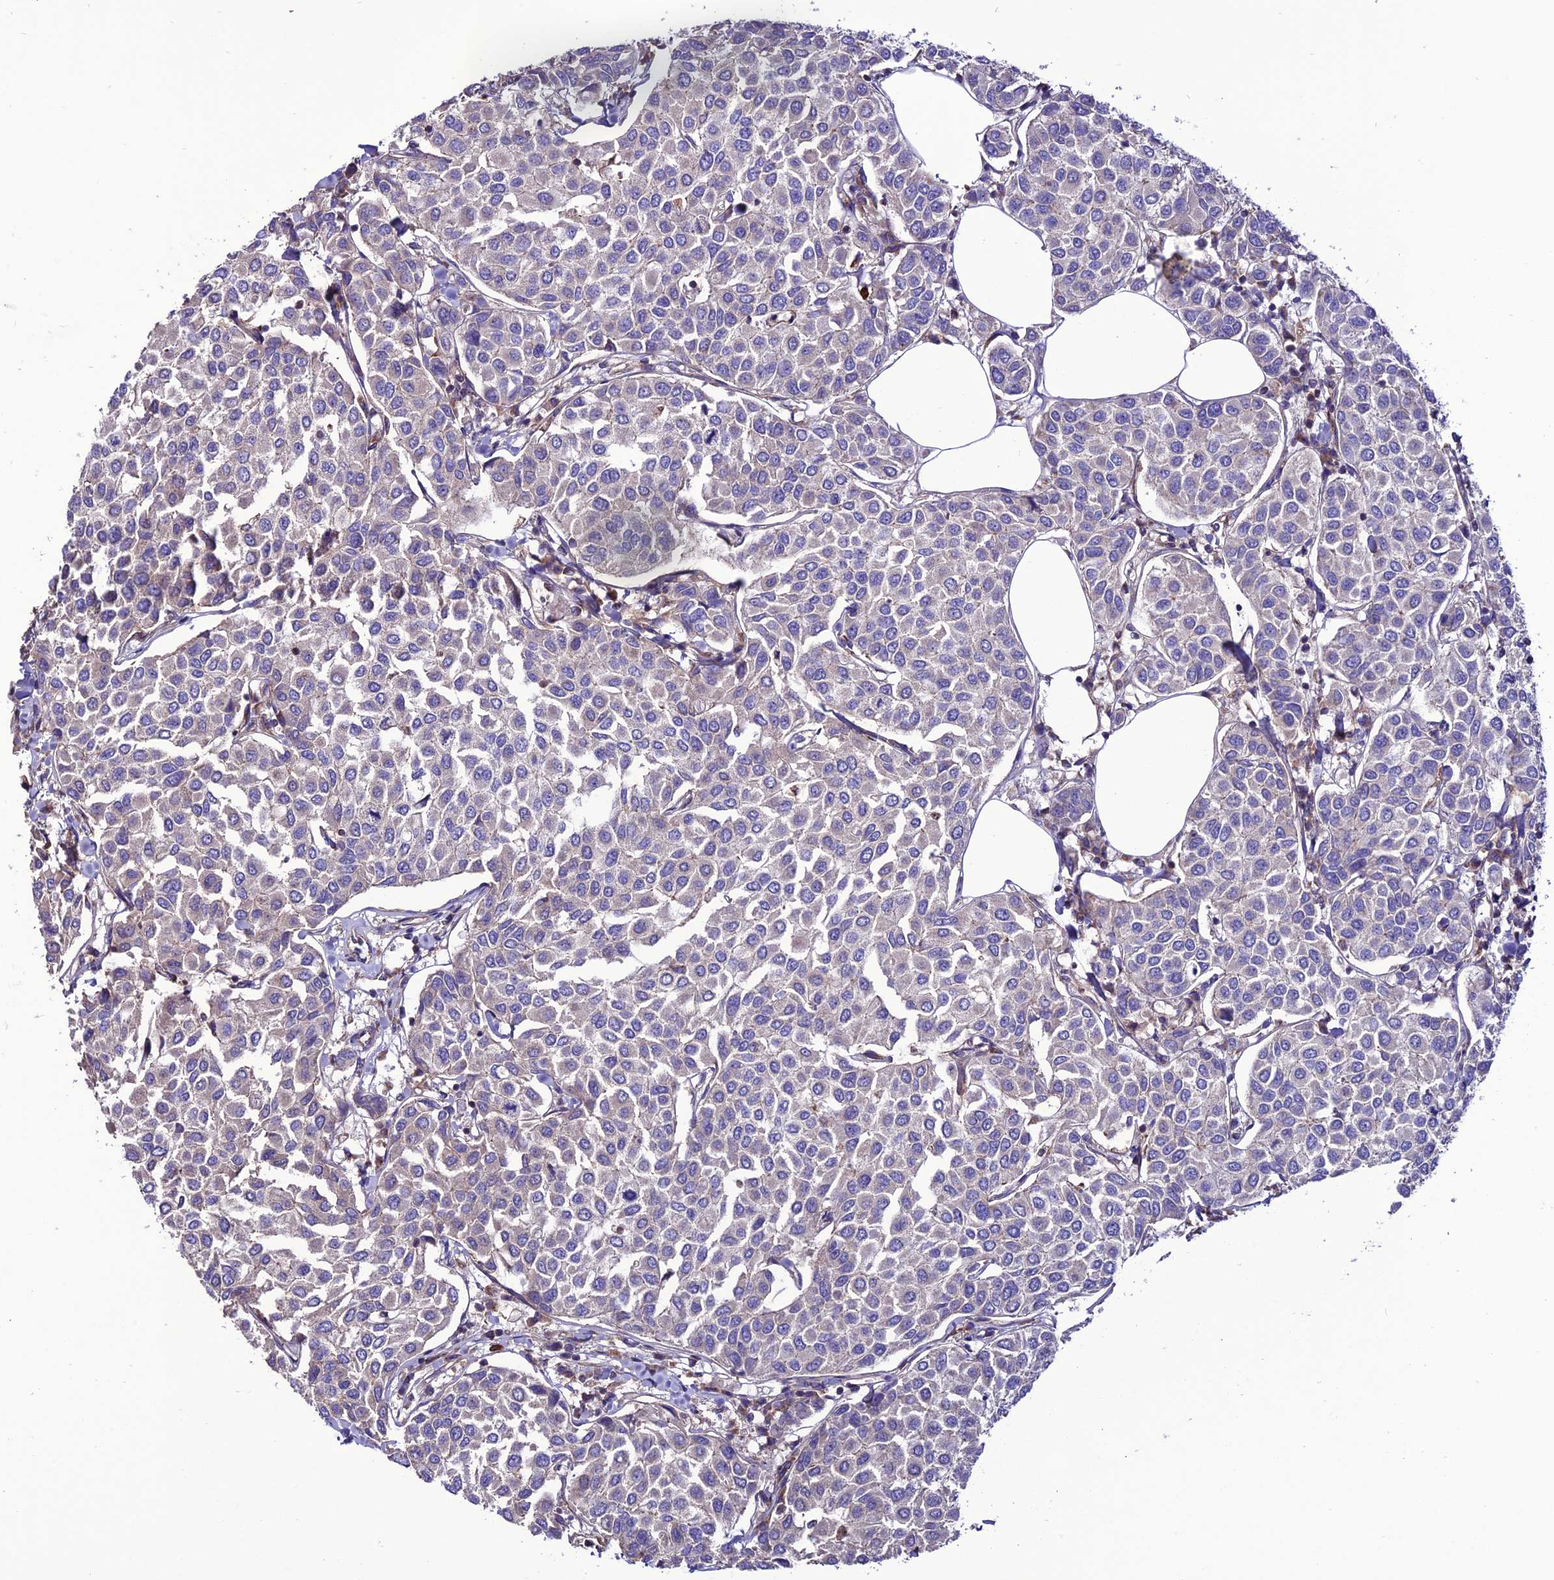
{"staining": {"intensity": "negative", "quantity": "none", "location": "none"}, "tissue": "breast cancer", "cell_type": "Tumor cells", "image_type": "cancer", "snomed": [{"axis": "morphology", "description": "Duct carcinoma"}, {"axis": "topography", "description": "Breast"}], "caption": "DAB immunohistochemical staining of human breast cancer (infiltrating ductal carcinoma) demonstrates no significant positivity in tumor cells.", "gene": "PPIL3", "patient": {"sex": "female", "age": 55}}